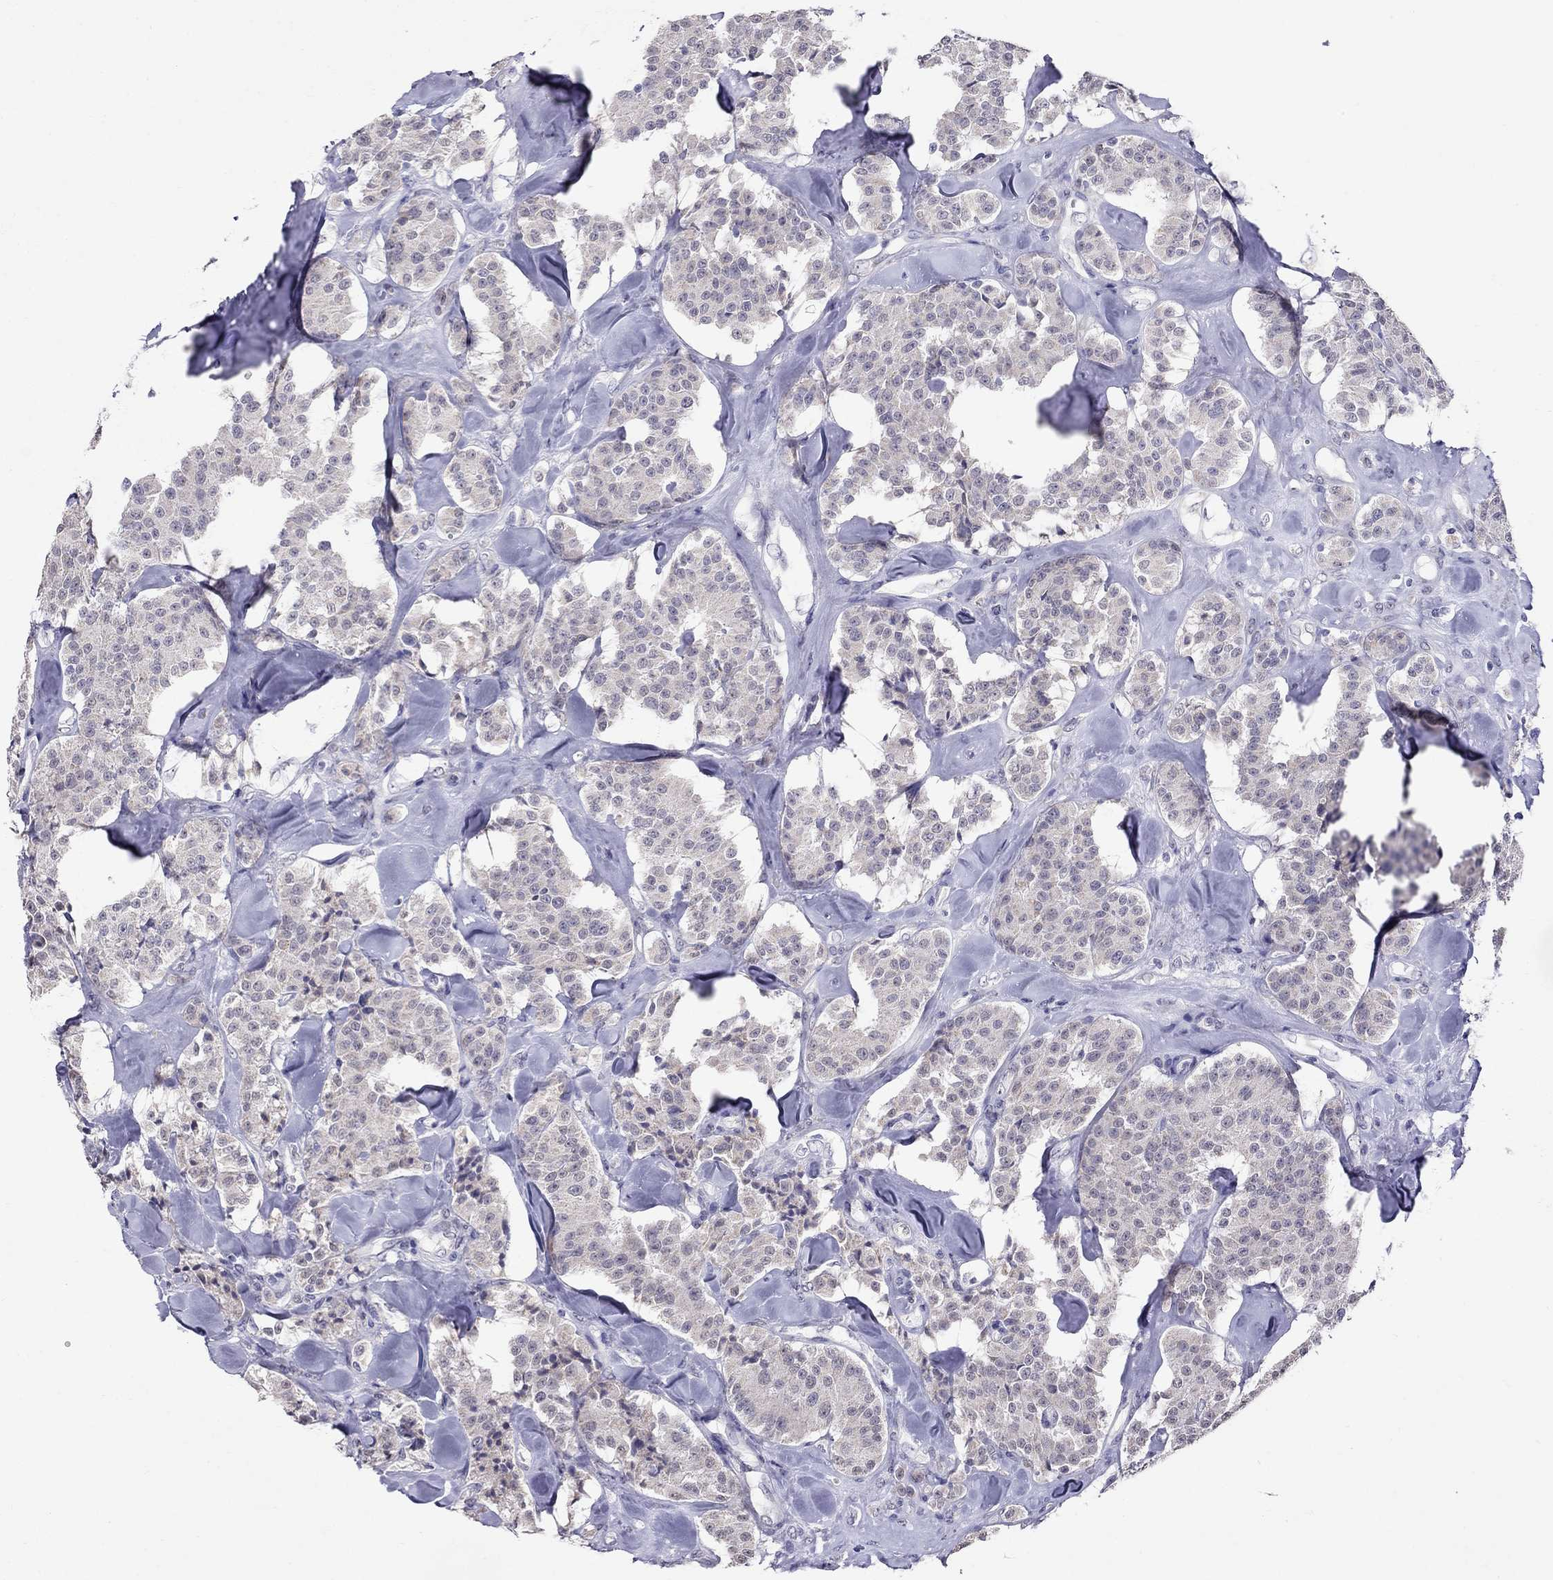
{"staining": {"intensity": "negative", "quantity": "none", "location": "none"}, "tissue": "carcinoid", "cell_type": "Tumor cells", "image_type": "cancer", "snomed": [{"axis": "morphology", "description": "Carcinoid, malignant, NOS"}, {"axis": "topography", "description": "Pancreas"}], "caption": "Tumor cells show no significant protein positivity in carcinoid.", "gene": "MYO3B", "patient": {"sex": "male", "age": 41}}